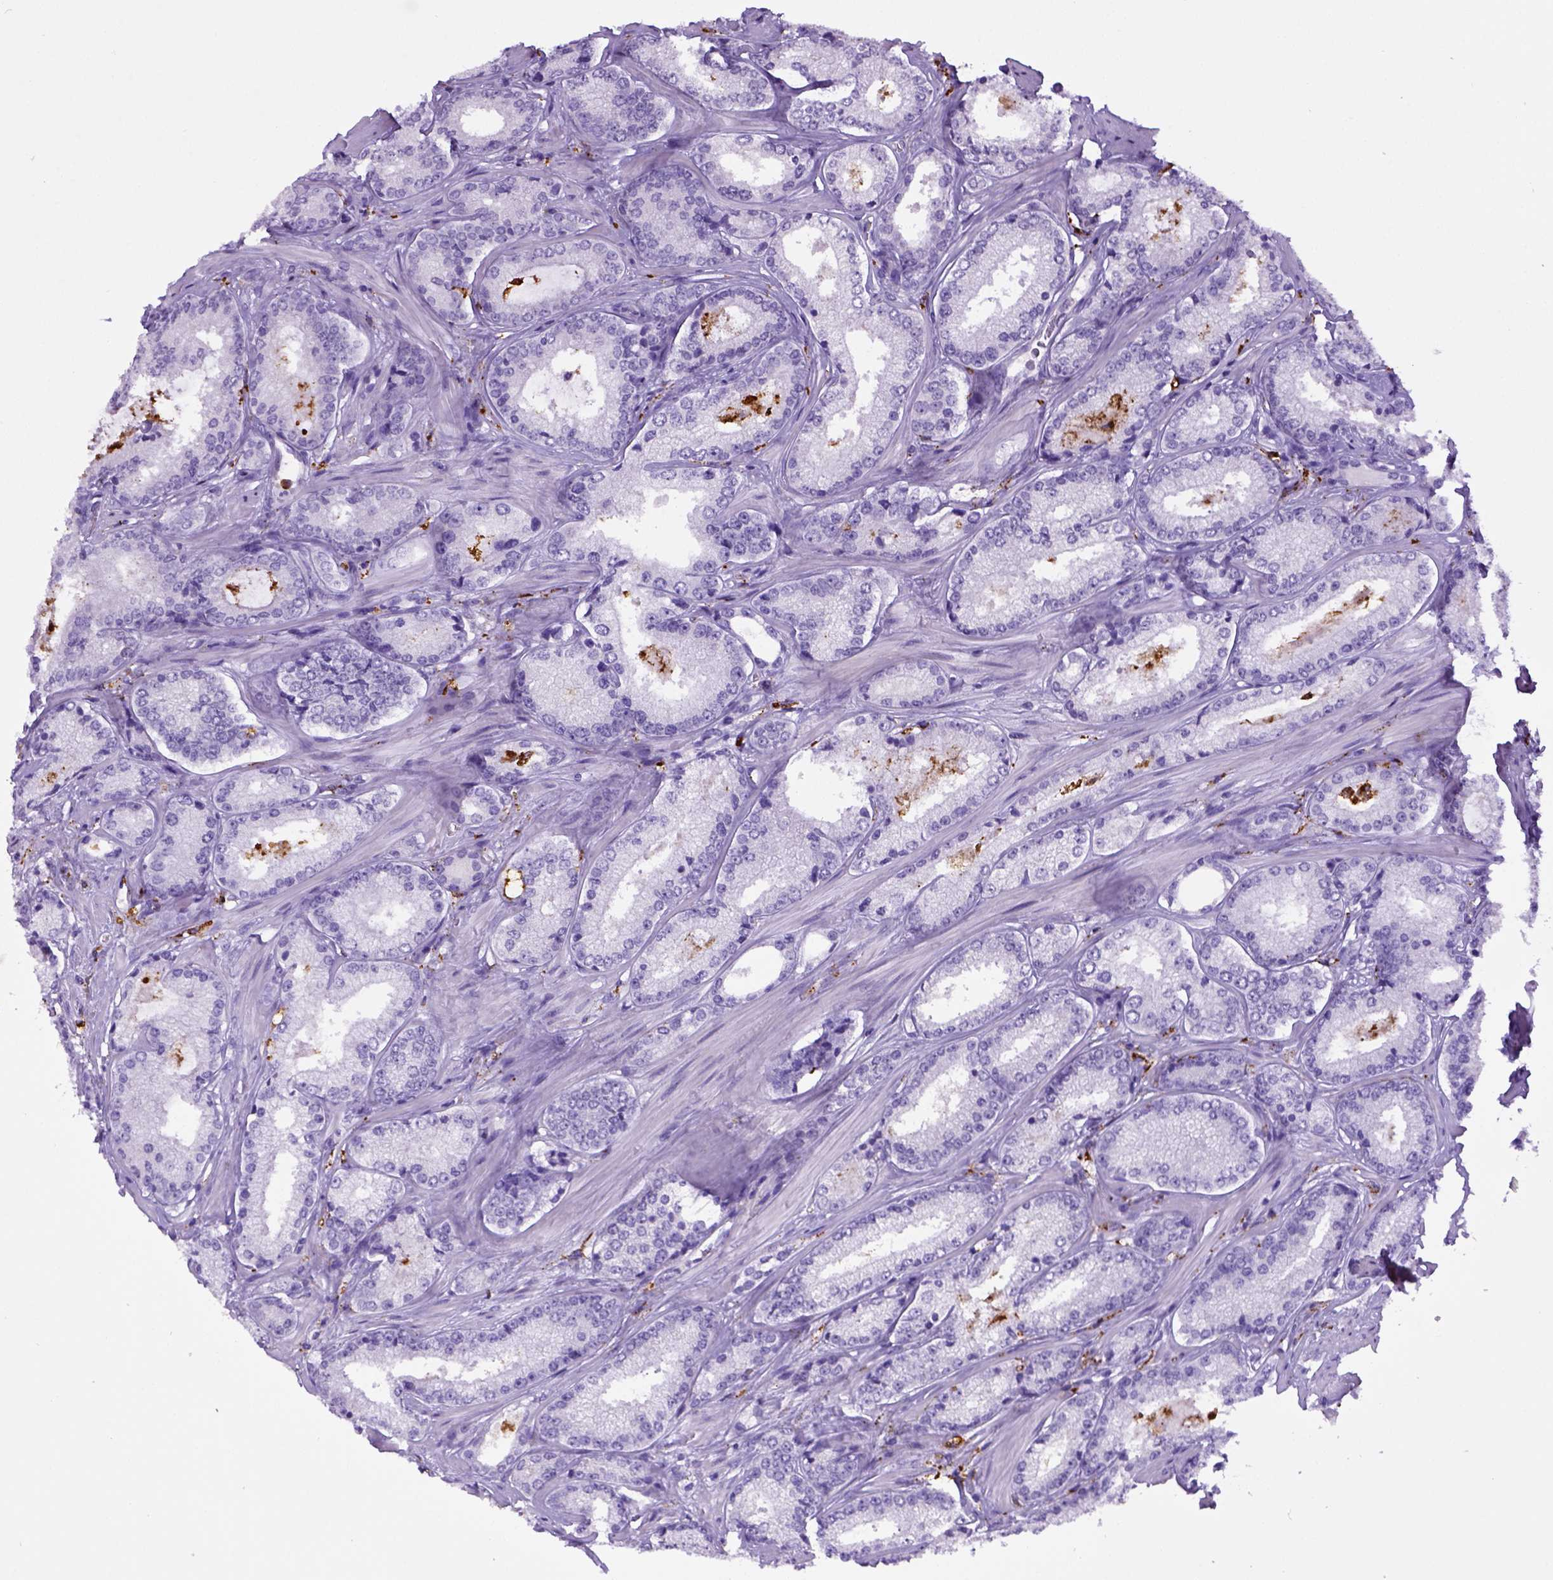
{"staining": {"intensity": "negative", "quantity": "none", "location": "none"}, "tissue": "prostate cancer", "cell_type": "Tumor cells", "image_type": "cancer", "snomed": [{"axis": "morphology", "description": "Adenocarcinoma, Low grade"}, {"axis": "topography", "description": "Prostate"}], "caption": "Tumor cells are negative for protein expression in human low-grade adenocarcinoma (prostate). (DAB (3,3'-diaminobenzidine) immunohistochemistry (IHC) with hematoxylin counter stain).", "gene": "CD68", "patient": {"sex": "male", "age": 56}}